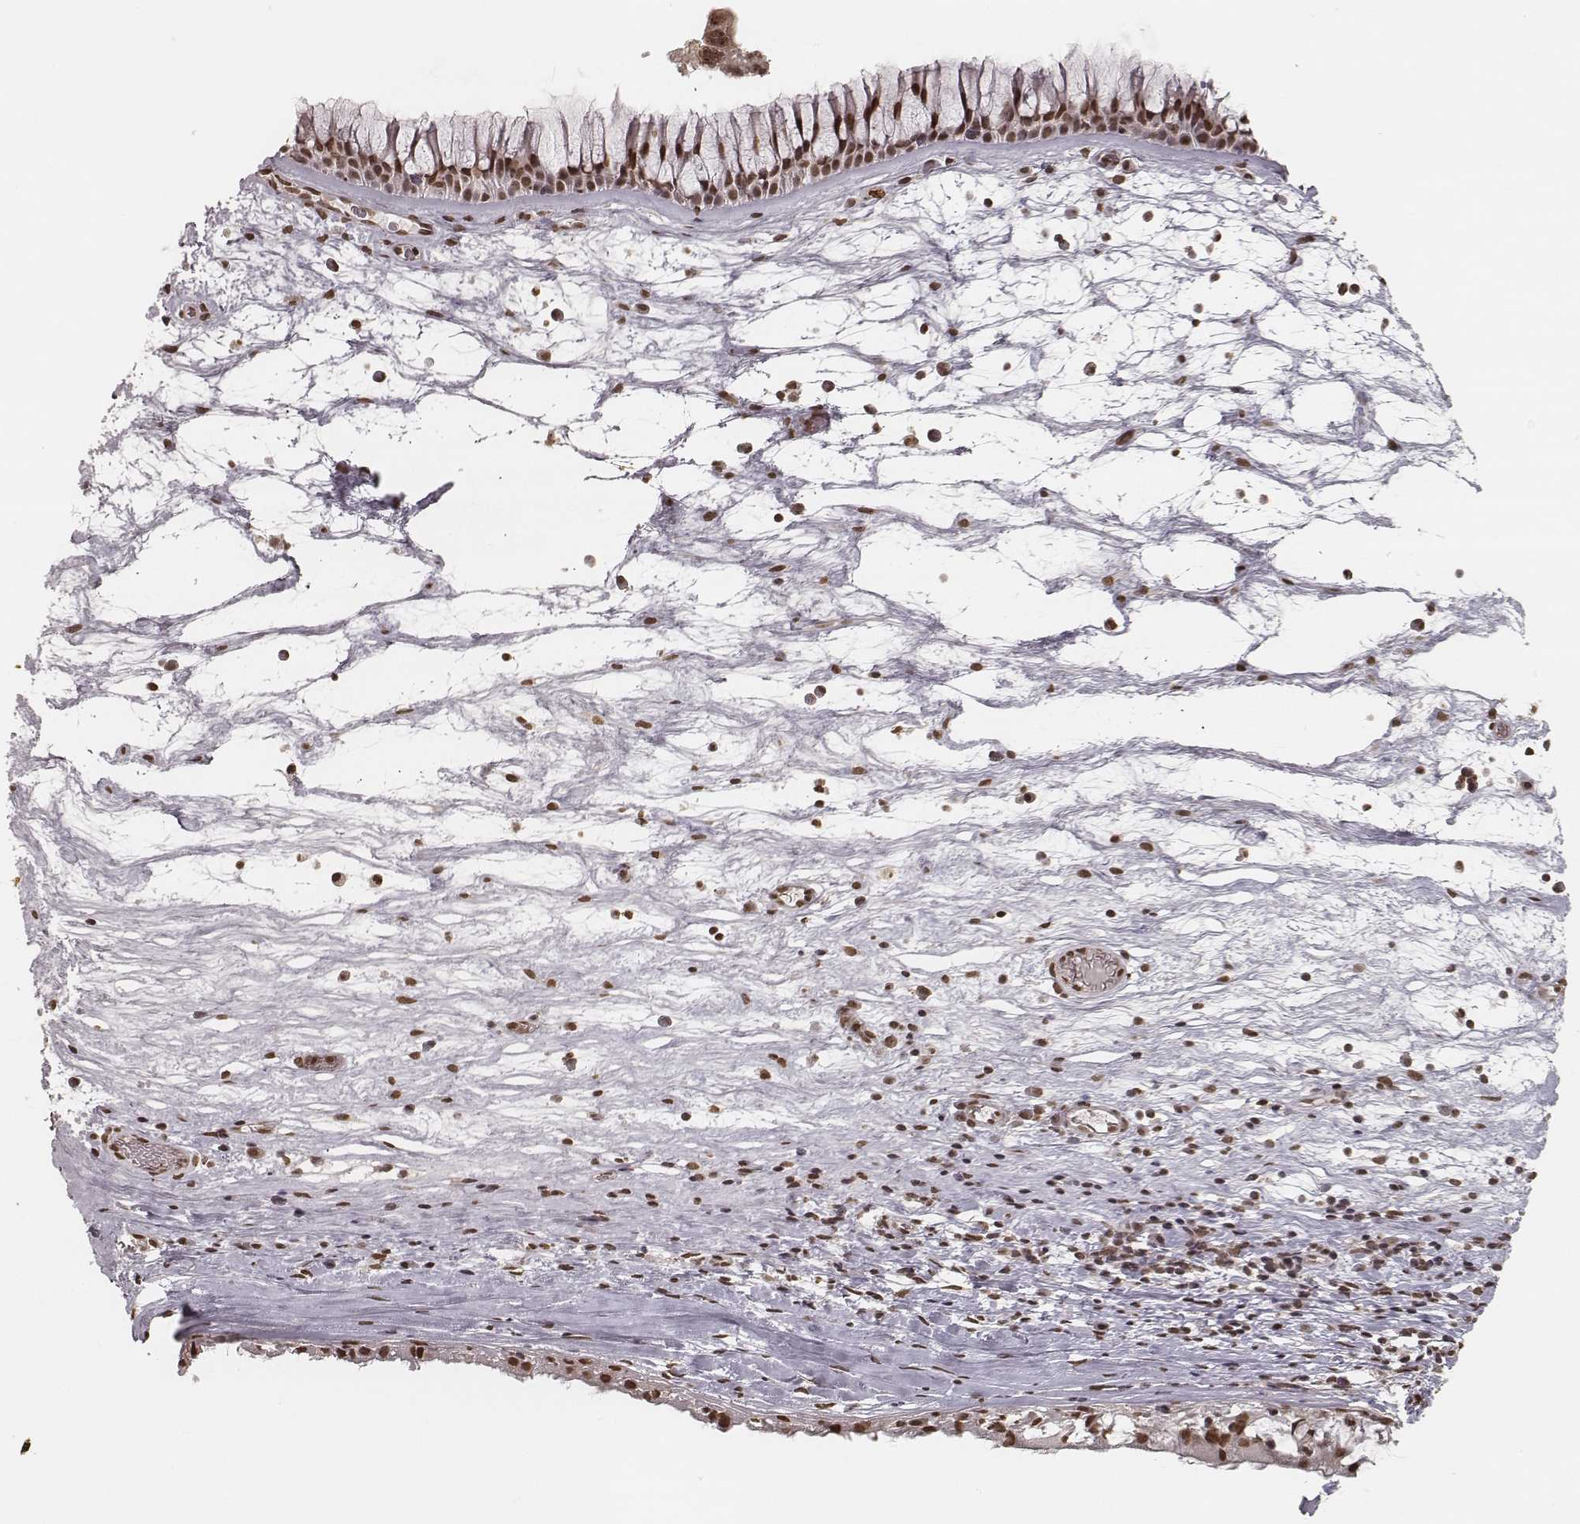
{"staining": {"intensity": "moderate", "quantity": ">75%", "location": "nuclear"}, "tissue": "nasopharynx", "cell_type": "Respiratory epithelial cells", "image_type": "normal", "snomed": [{"axis": "morphology", "description": "Normal tissue, NOS"}, {"axis": "topography", "description": "Nasopharynx"}], "caption": "Immunohistochemical staining of benign nasopharynx shows moderate nuclear protein expression in approximately >75% of respiratory epithelial cells. (DAB IHC, brown staining for protein, blue staining for nuclei).", "gene": "HMGA2", "patient": {"sex": "male", "age": 74}}